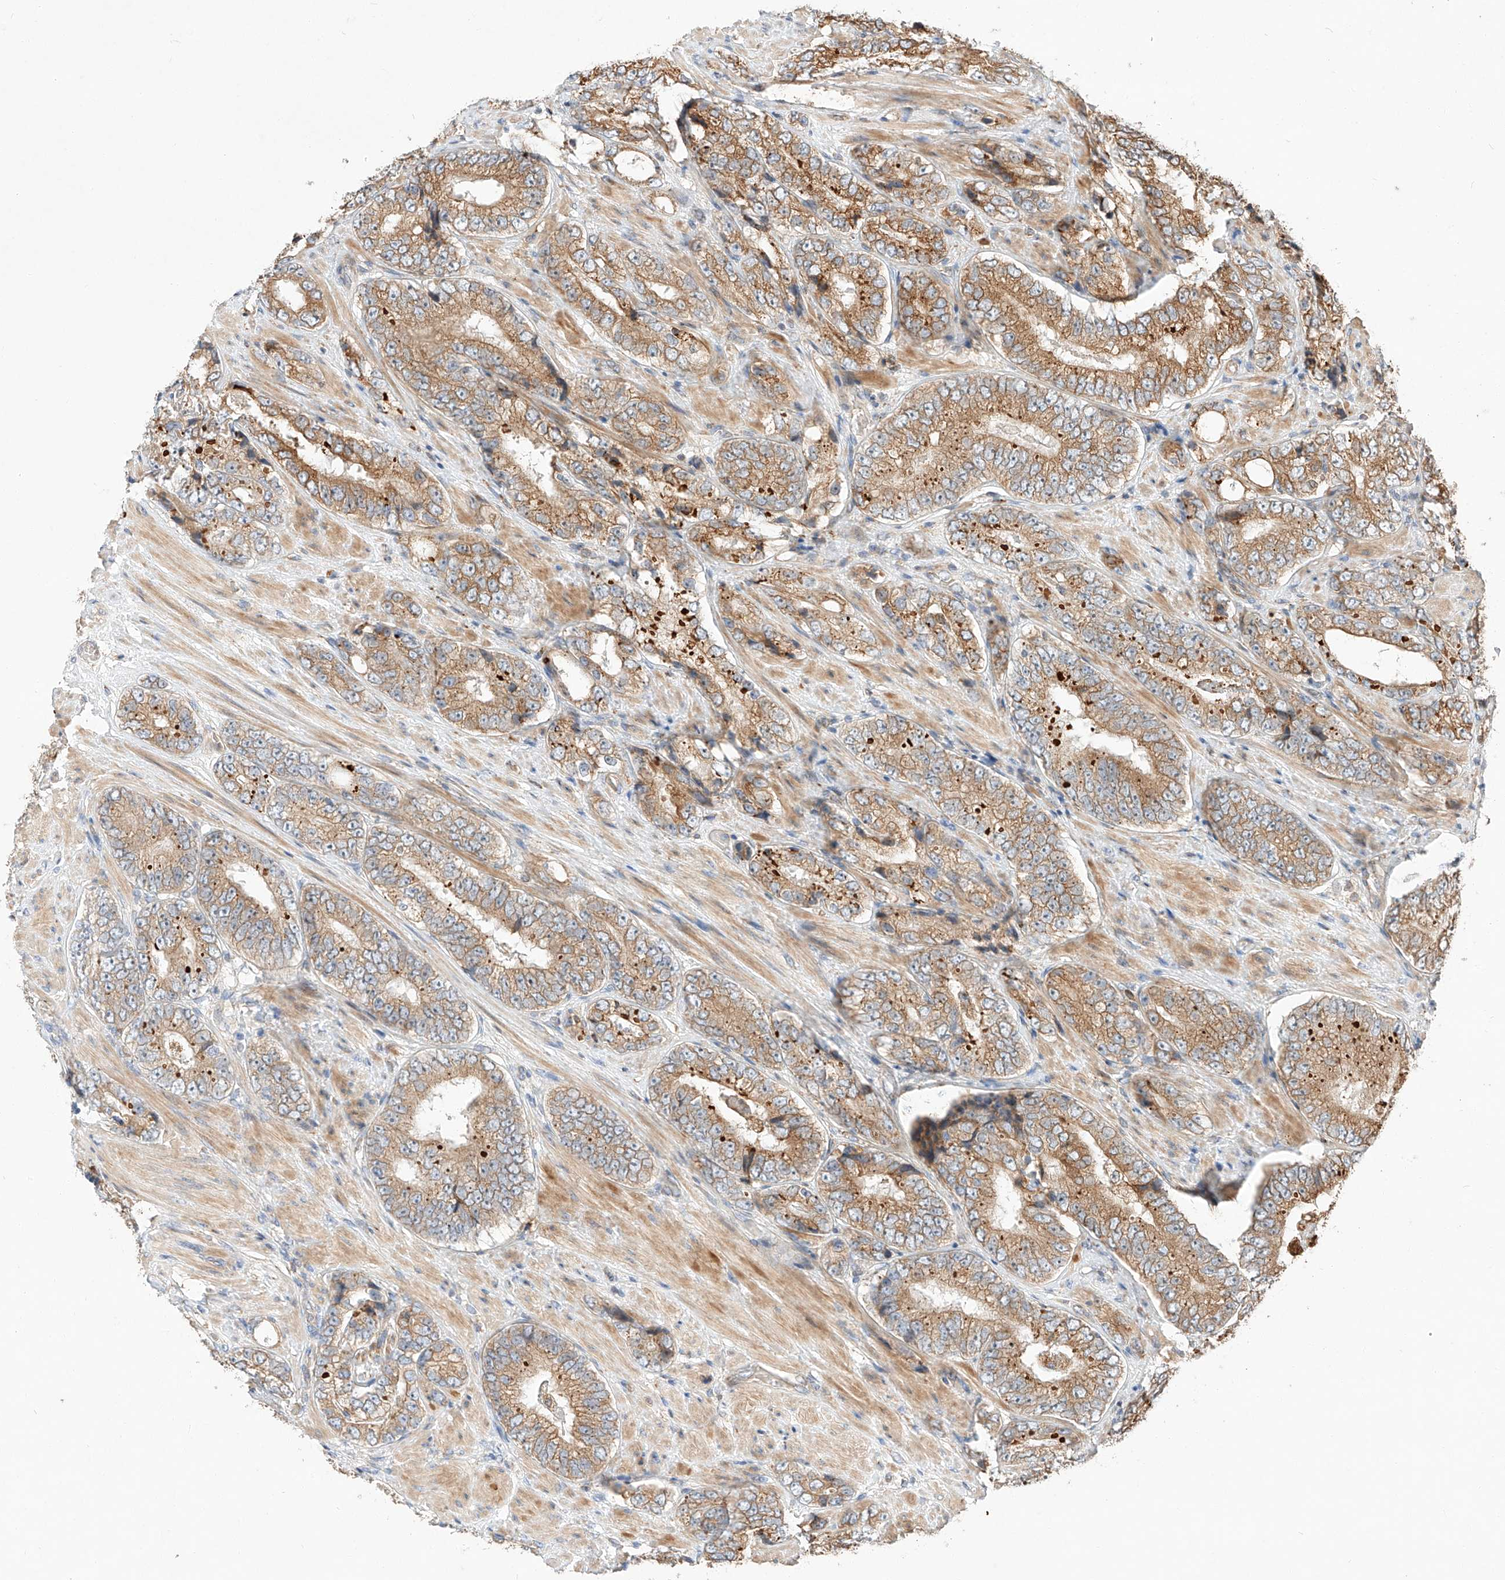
{"staining": {"intensity": "moderate", "quantity": ">75%", "location": "cytoplasmic/membranous"}, "tissue": "prostate cancer", "cell_type": "Tumor cells", "image_type": "cancer", "snomed": [{"axis": "morphology", "description": "Adenocarcinoma, High grade"}, {"axis": "topography", "description": "Prostate"}], "caption": "This is a micrograph of immunohistochemistry staining of prostate cancer, which shows moderate expression in the cytoplasmic/membranous of tumor cells.", "gene": "ZNF84", "patient": {"sex": "male", "age": 56}}